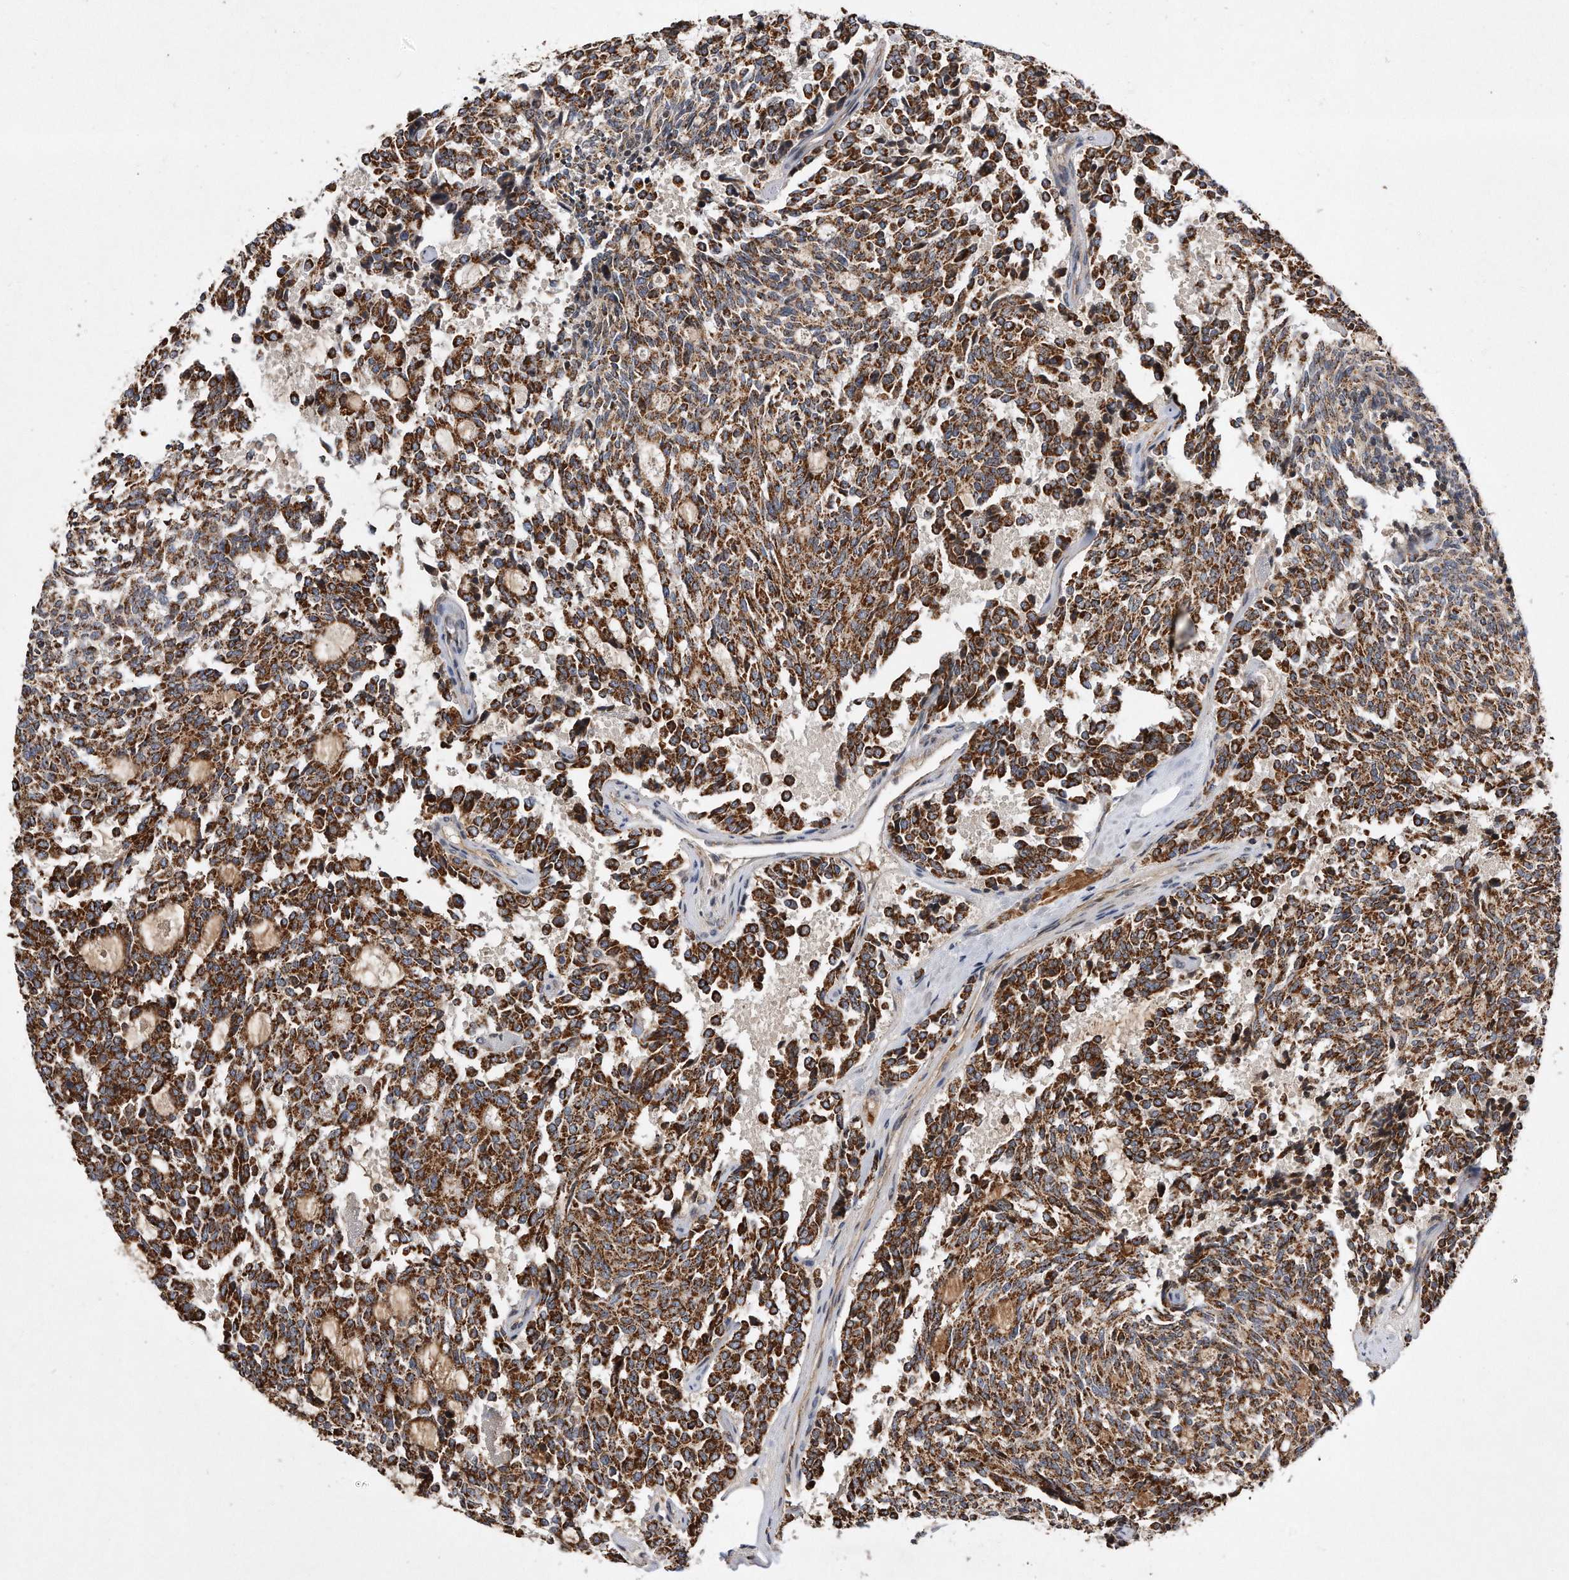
{"staining": {"intensity": "strong", "quantity": ">75%", "location": "cytoplasmic/membranous"}, "tissue": "carcinoid", "cell_type": "Tumor cells", "image_type": "cancer", "snomed": [{"axis": "morphology", "description": "Carcinoid, malignant, NOS"}, {"axis": "topography", "description": "Pancreas"}], "caption": "An IHC micrograph of neoplastic tissue is shown. Protein staining in brown highlights strong cytoplasmic/membranous positivity in carcinoid (malignant) within tumor cells.", "gene": "PPP5C", "patient": {"sex": "female", "age": 54}}